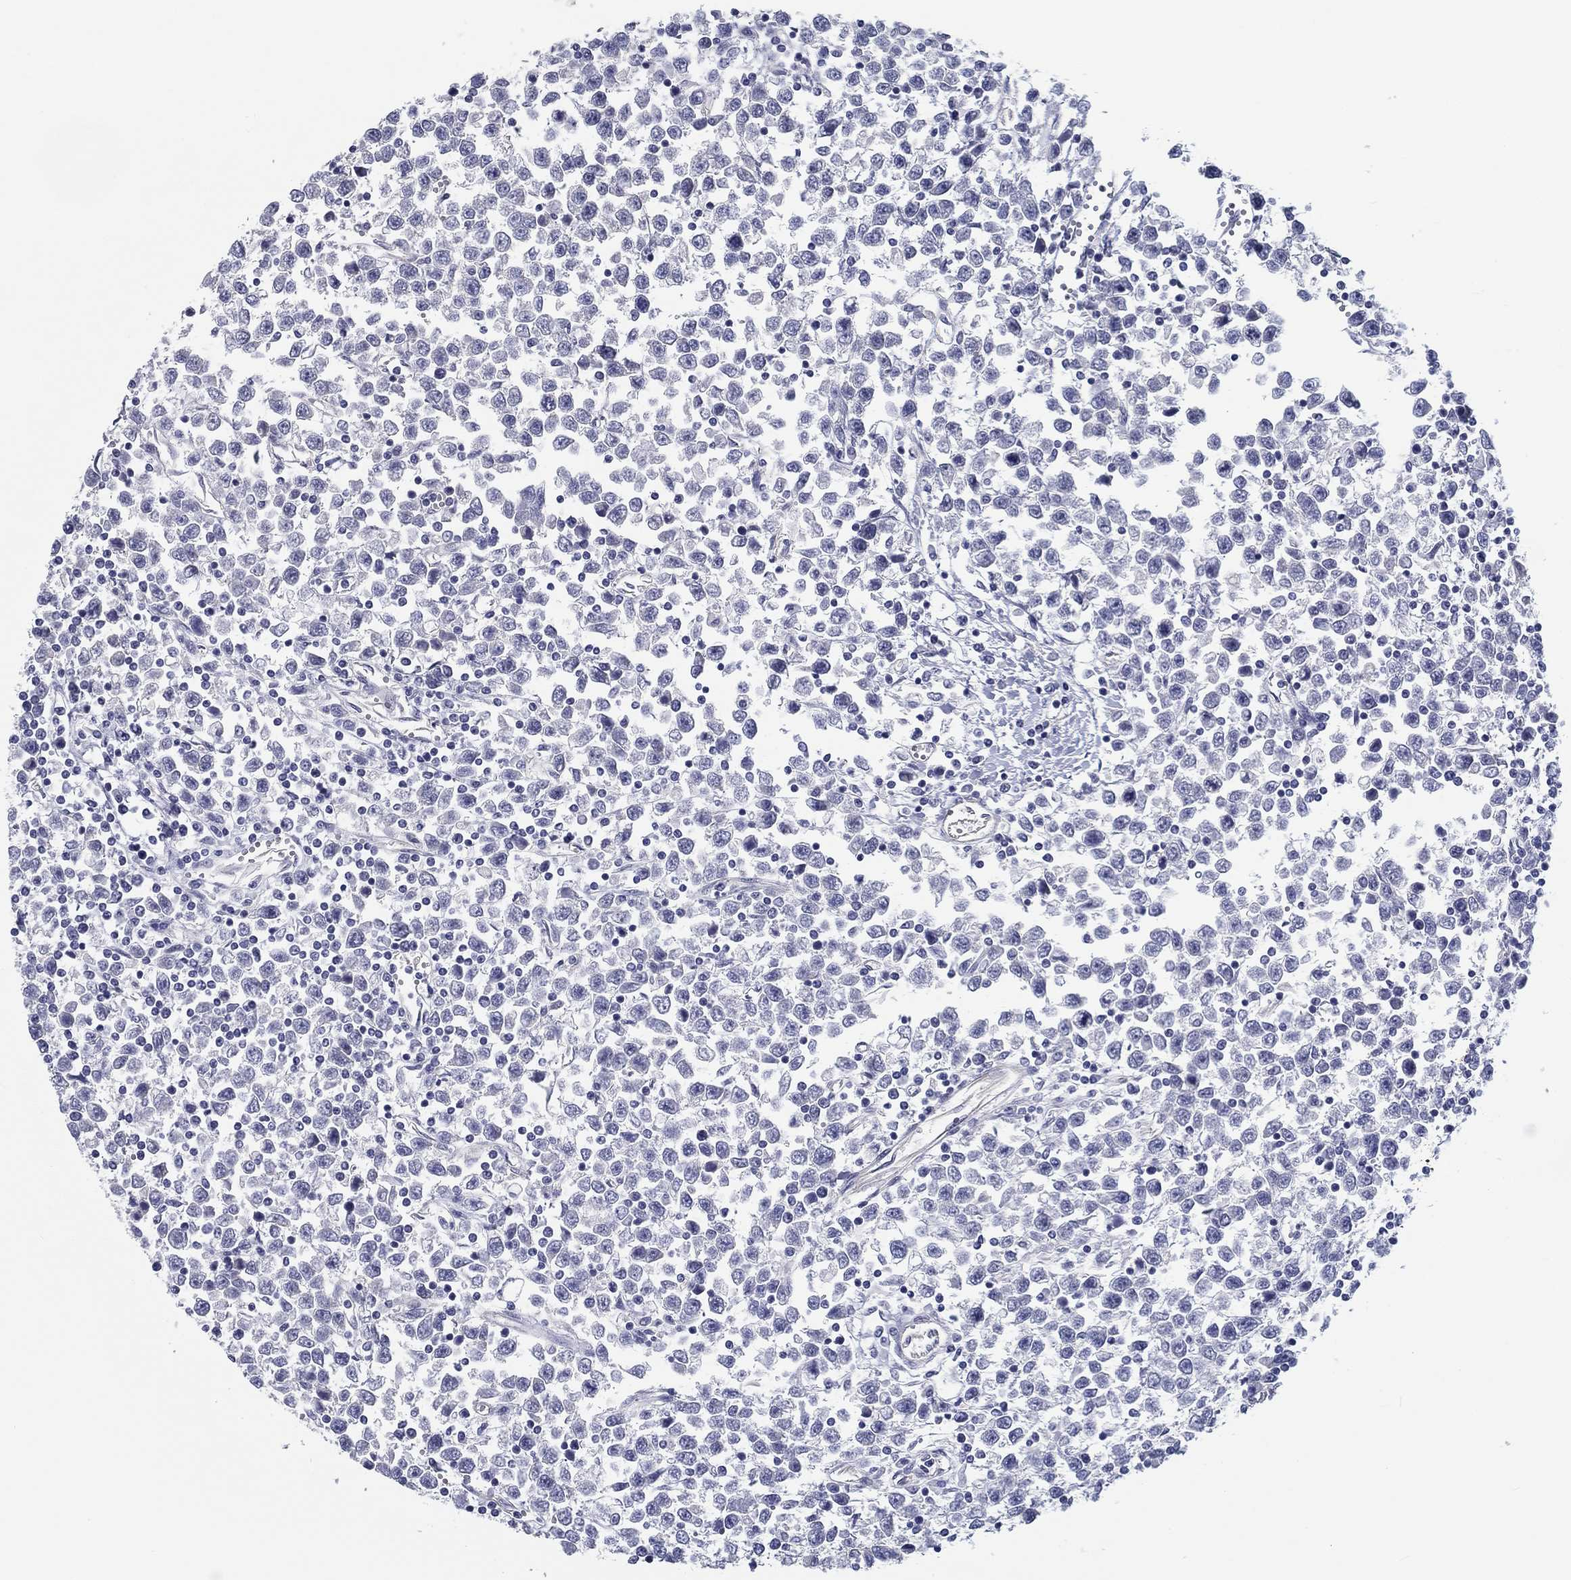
{"staining": {"intensity": "negative", "quantity": "none", "location": "none"}, "tissue": "testis cancer", "cell_type": "Tumor cells", "image_type": "cancer", "snomed": [{"axis": "morphology", "description": "Seminoma, NOS"}, {"axis": "topography", "description": "Testis"}], "caption": "Immunohistochemistry micrograph of testis seminoma stained for a protein (brown), which demonstrates no staining in tumor cells.", "gene": "CRYGD", "patient": {"sex": "male", "age": 34}}